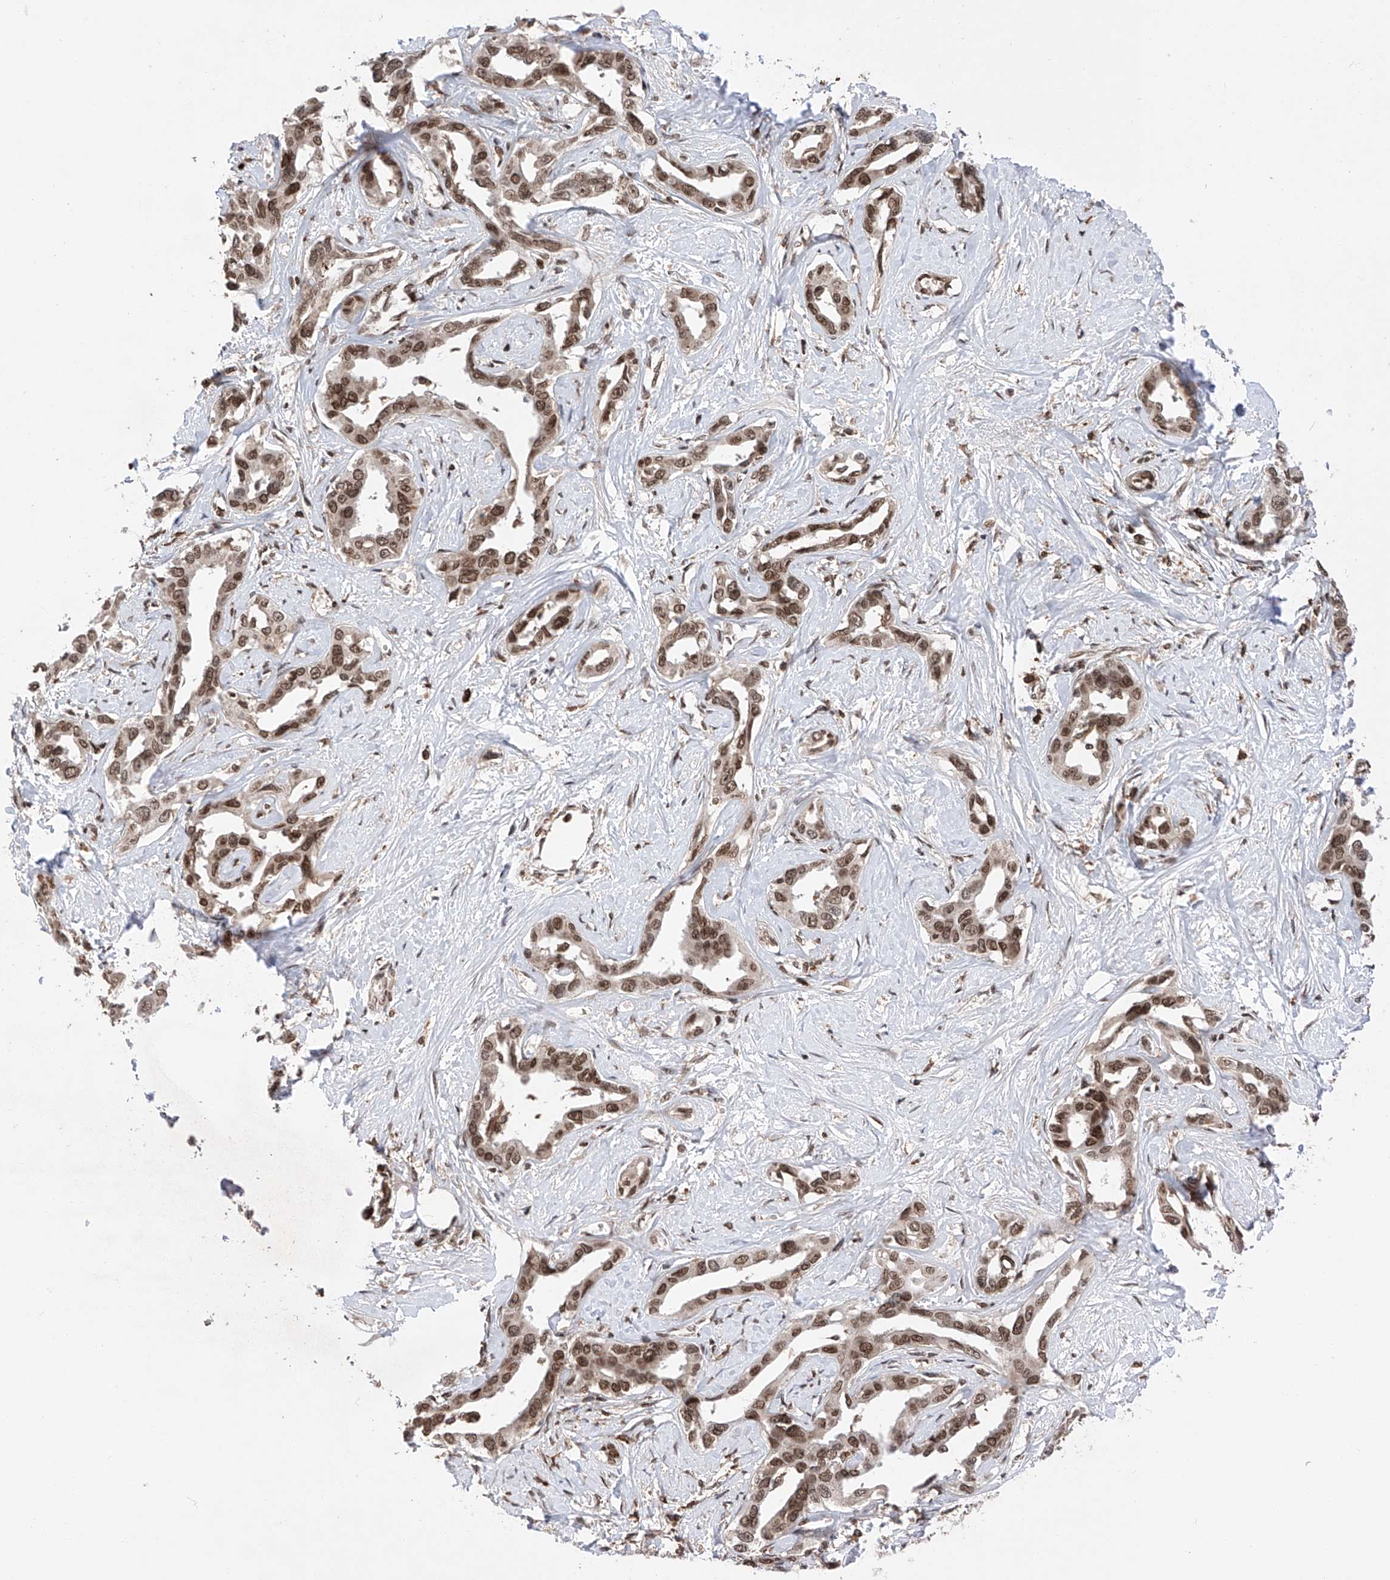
{"staining": {"intensity": "moderate", "quantity": ">75%", "location": "nuclear"}, "tissue": "liver cancer", "cell_type": "Tumor cells", "image_type": "cancer", "snomed": [{"axis": "morphology", "description": "Cholangiocarcinoma"}, {"axis": "topography", "description": "Liver"}], "caption": "IHC photomicrograph of neoplastic tissue: liver cancer stained using IHC shows medium levels of moderate protein expression localized specifically in the nuclear of tumor cells, appearing as a nuclear brown color.", "gene": "ZNF280D", "patient": {"sex": "male", "age": 59}}